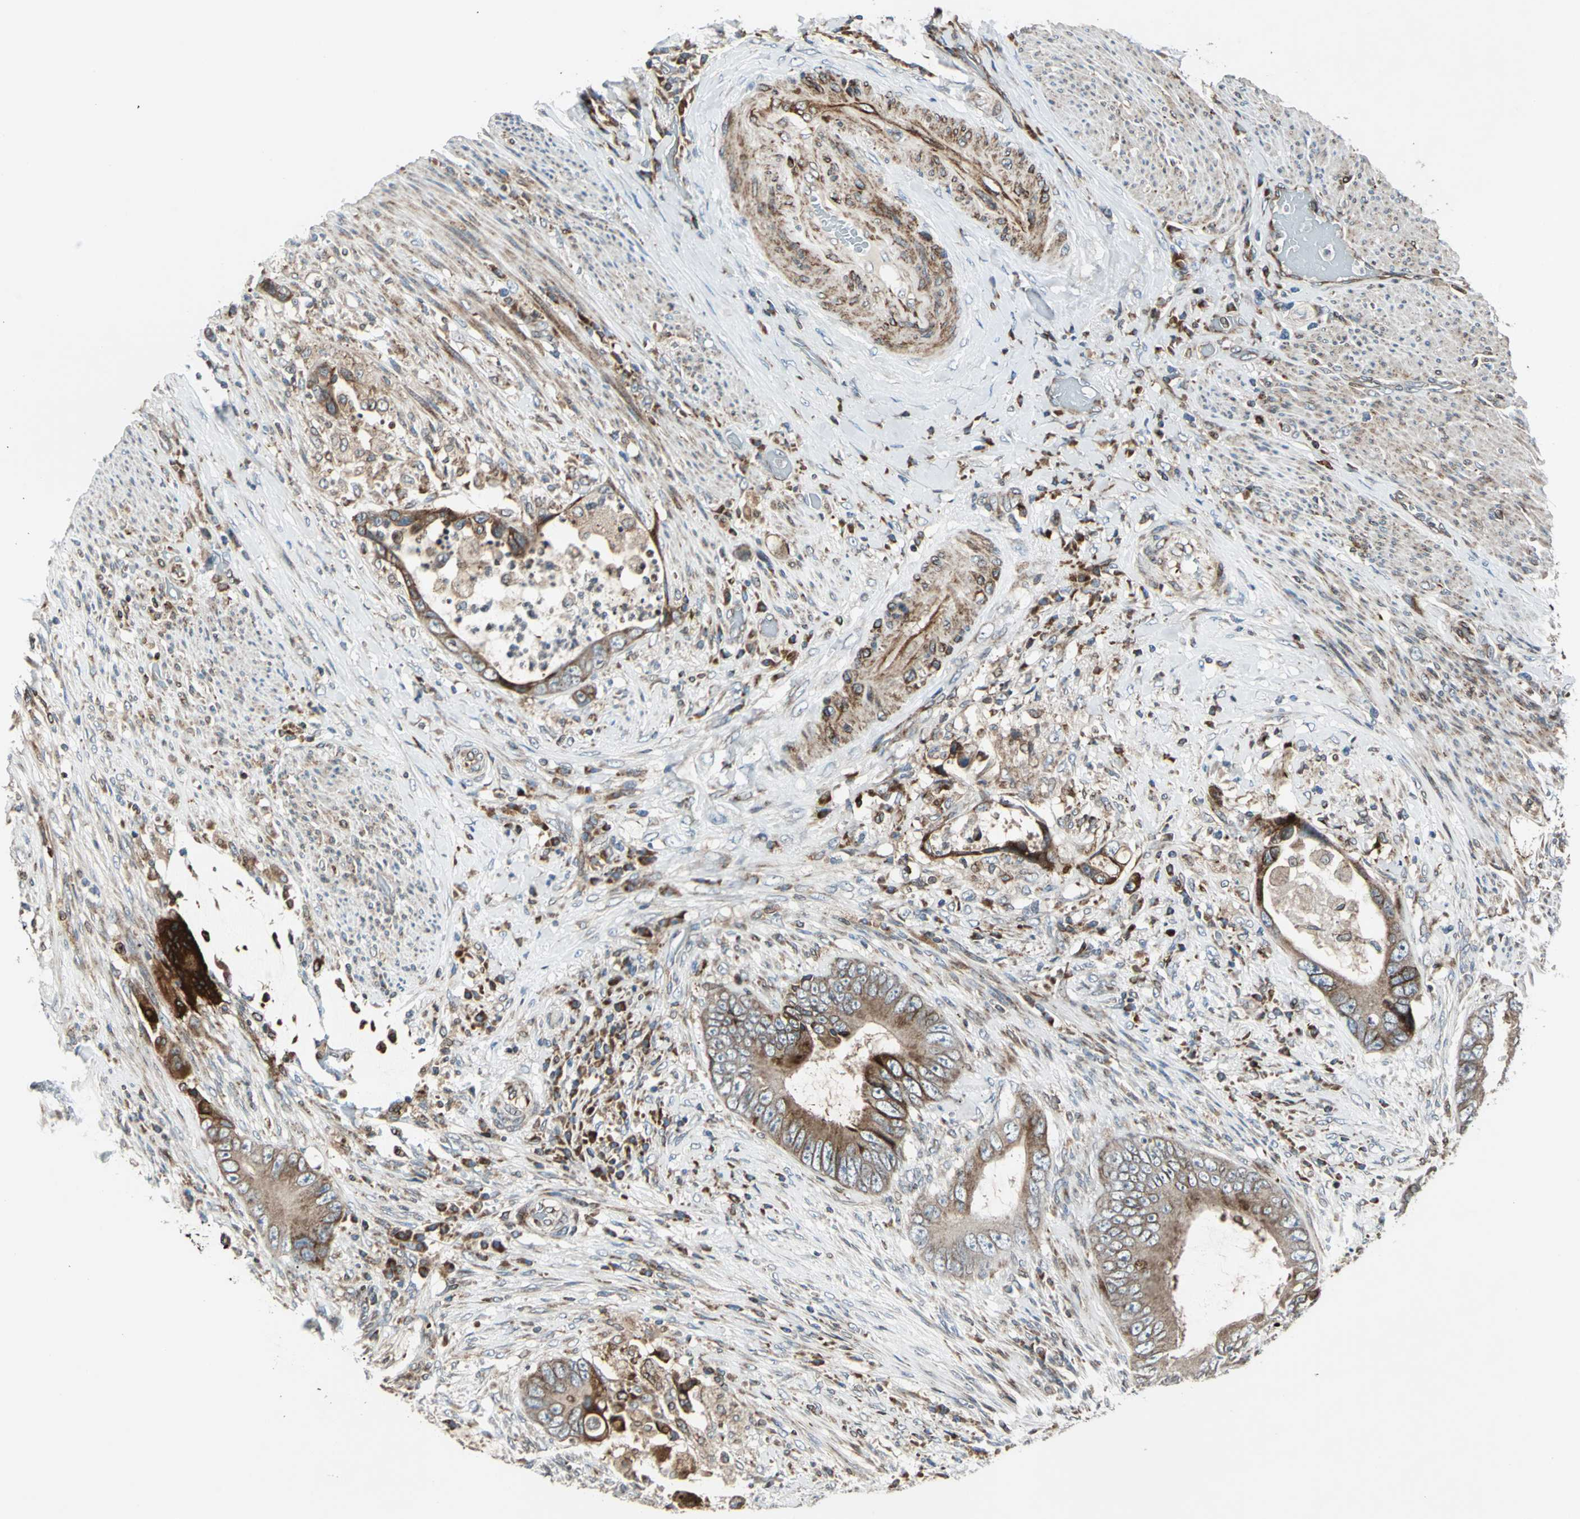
{"staining": {"intensity": "moderate", "quantity": ">75%", "location": "cytoplasmic/membranous"}, "tissue": "colorectal cancer", "cell_type": "Tumor cells", "image_type": "cancer", "snomed": [{"axis": "morphology", "description": "Adenocarcinoma, NOS"}, {"axis": "topography", "description": "Rectum"}], "caption": "Brown immunohistochemical staining in colorectal cancer exhibits moderate cytoplasmic/membranous staining in approximately >75% of tumor cells.", "gene": "HTATIP2", "patient": {"sex": "female", "age": 77}}